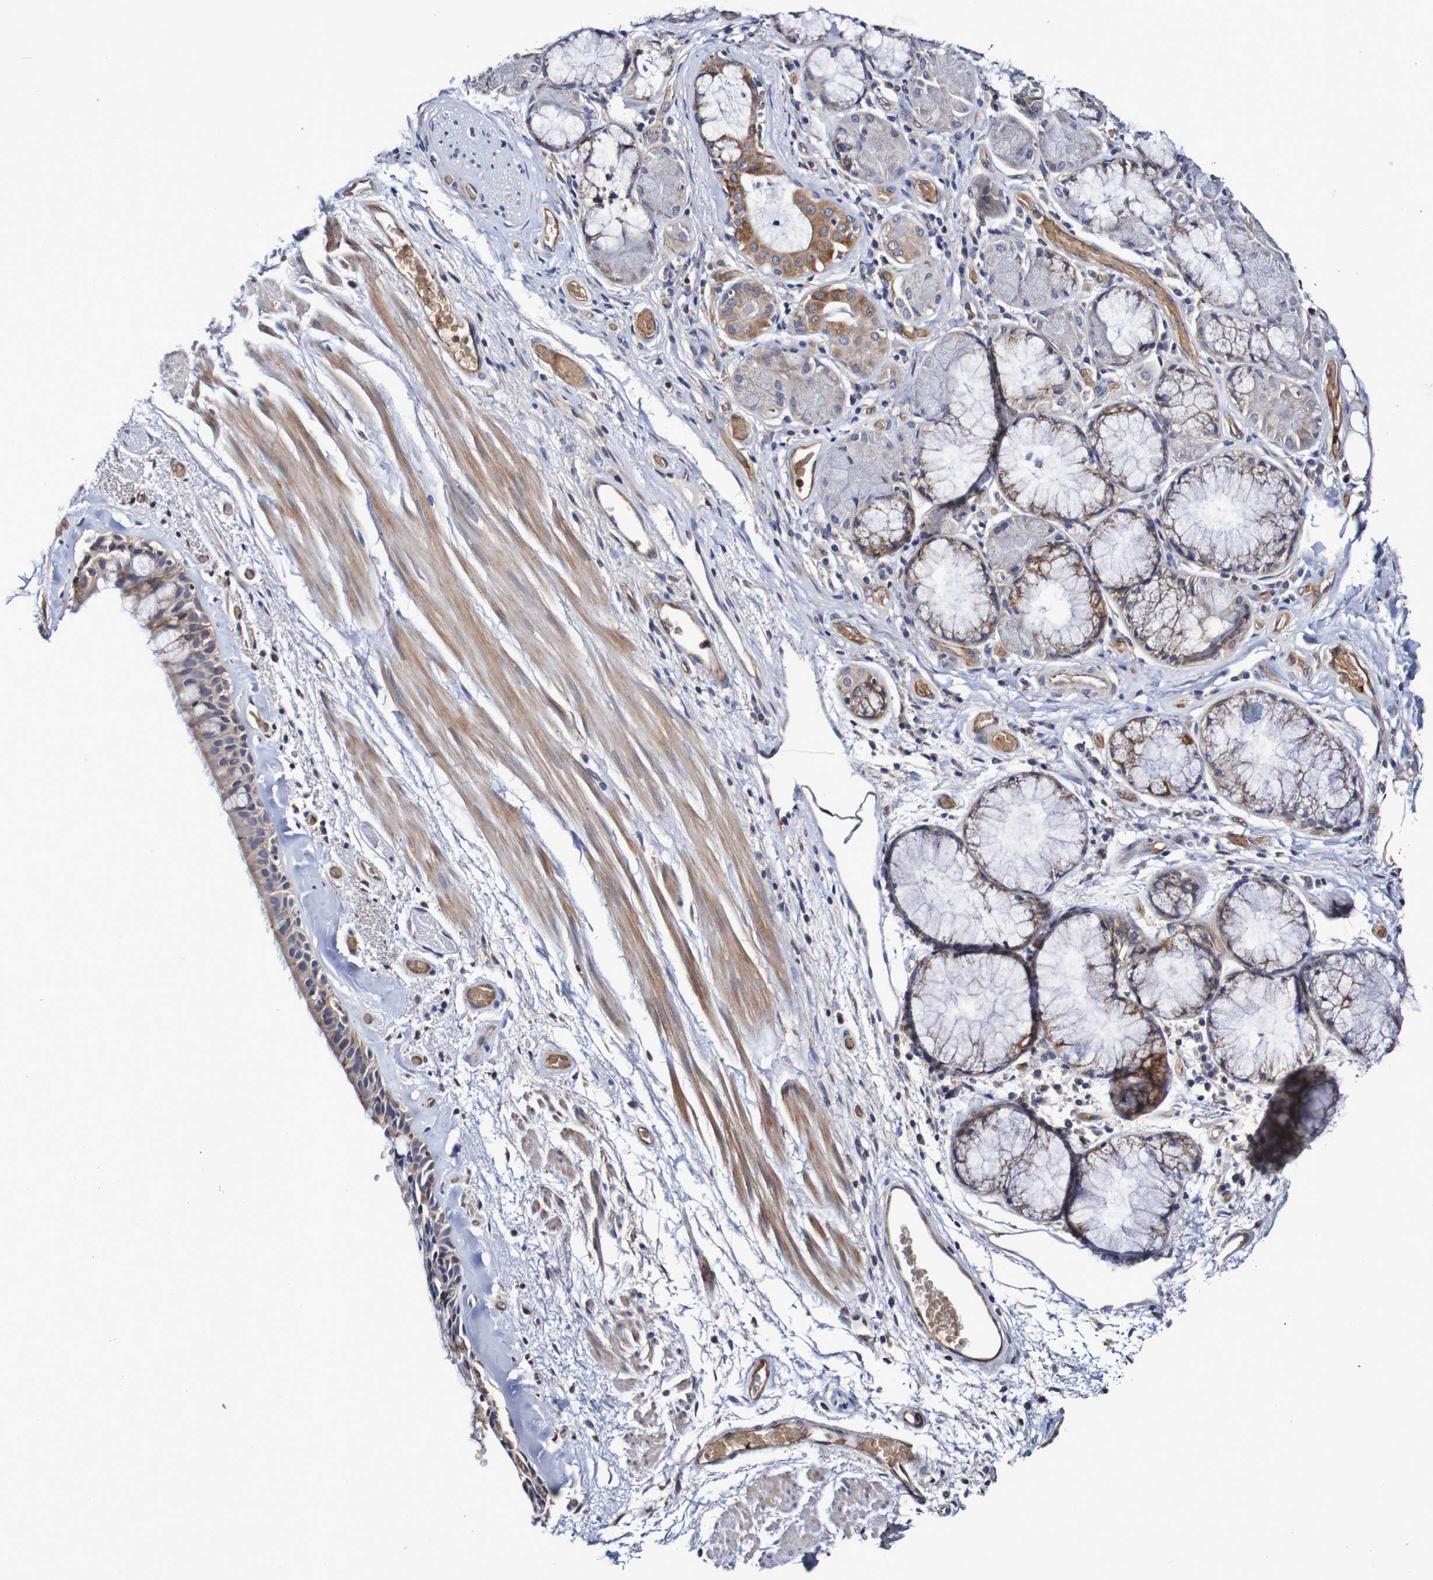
{"staining": {"intensity": "moderate", "quantity": ">75%", "location": "cytoplasmic/membranous"}, "tissue": "bronchus", "cell_type": "Respiratory epithelial cells", "image_type": "normal", "snomed": [{"axis": "morphology", "description": "Normal tissue, NOS"}, {"axis": "morphology", "description": "Adenocarcinoma, NOS"}, {"axis": "topography", "description": "Bronchus"}, {"axis": "topography", "description": "Lung"}], "caption": "The micrograph demonstrates a brown stain indicating the presence of a protein in the cytoplasmic/membranous of respiratory epithelial cells in bronchus. (DAB (3,3'-diaminobenzidine) = brown stain, brightfield microscopy at high magnification).", "gene": "WNT4", "patient": {"sex": "female", "age": 54}}